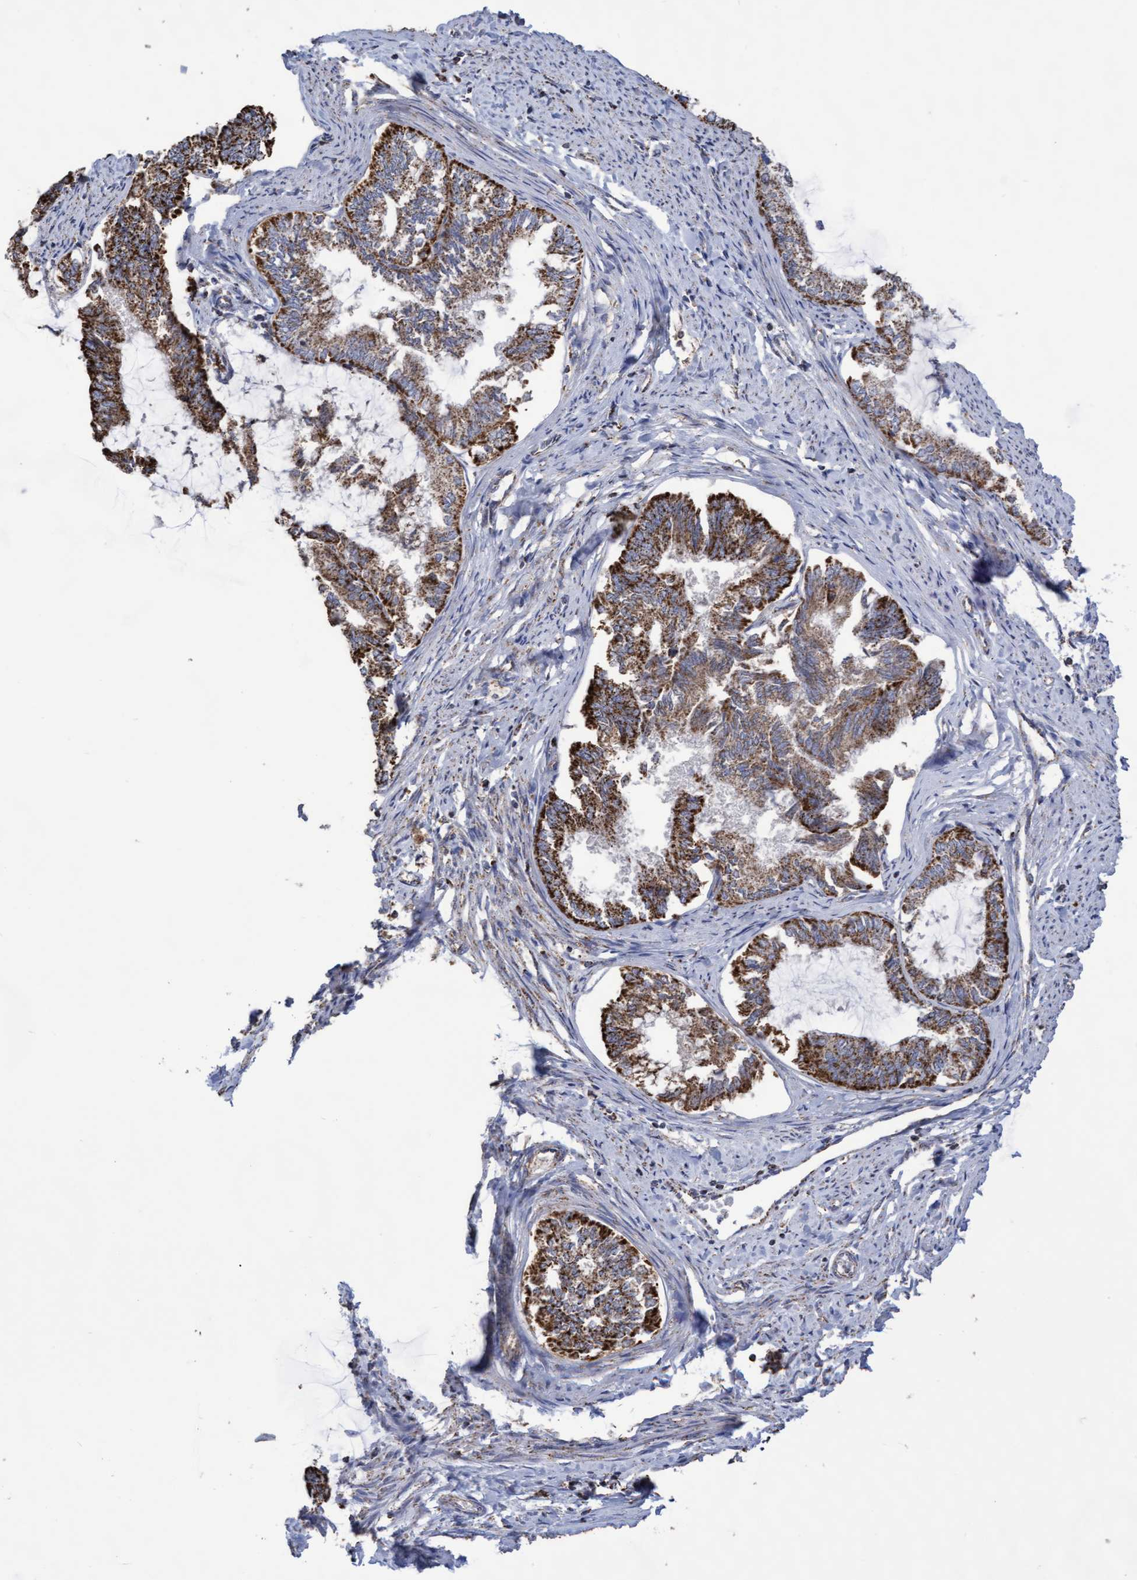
{"staining": {"intensity": "strong", "quantity": ">75%", "location": "cytoplasmic/membranous"}, "tissue": "endometrial cancer", "cell_type": "Tumor cells", "image_type": "cancer", "snomed": [{"axis": "morphology", "description": "Adenocarcinoma, NOS"}, {"axis": "topography", "description": "Endometrium"}], "caption": "Adenocarcinoma (endometrial) was stained to show a protein in brown. There is high levels of strong cytoplasmic/membranous positivity in approximately >75% of tumor cells.", "gene": "COBL", "patient": {"sex": "female", "age": 86}}